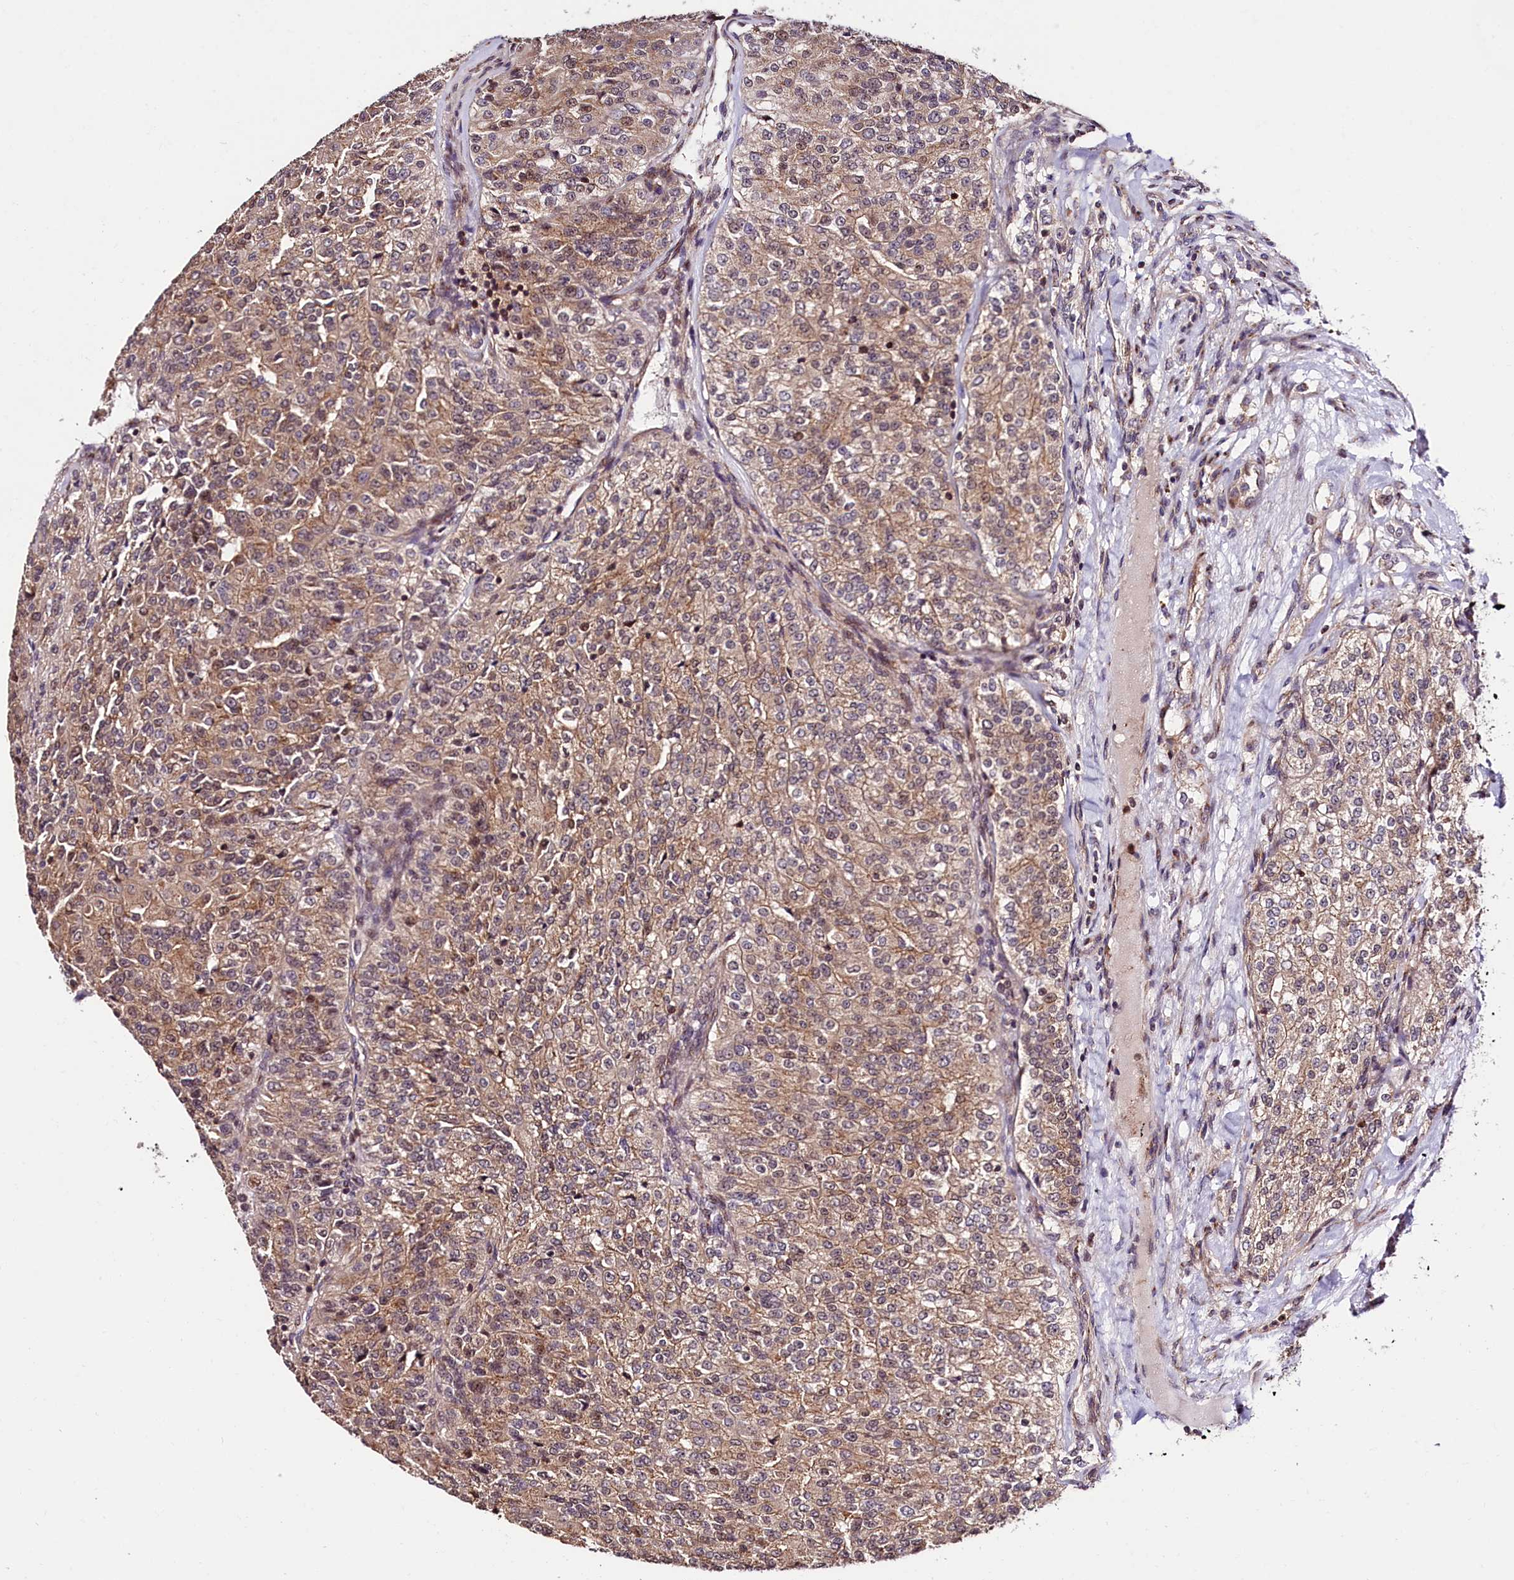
{"staining": {"intensity": "weak", "quantity": "25%-75%", "location": "cytoplasmic/membranous,nuclear"}, "tissue": "renal cancer", "cell_type": "Tumor cells", "image_type": "cancer", "snomed": [{"axis": "morphology", "description": "Adenocarcinoma, NOS"}, {"axis": "topography", "description": "Kidney"}], "caption": "About 25%-75% of tumor cells in human renal cancer display weak cytoplasmic/membranous and nuclear protein expression as visualized by brown immunohistochemical staining.", "gene": "CHORDC1", "patient": {"sex": "female", "age": 63}}